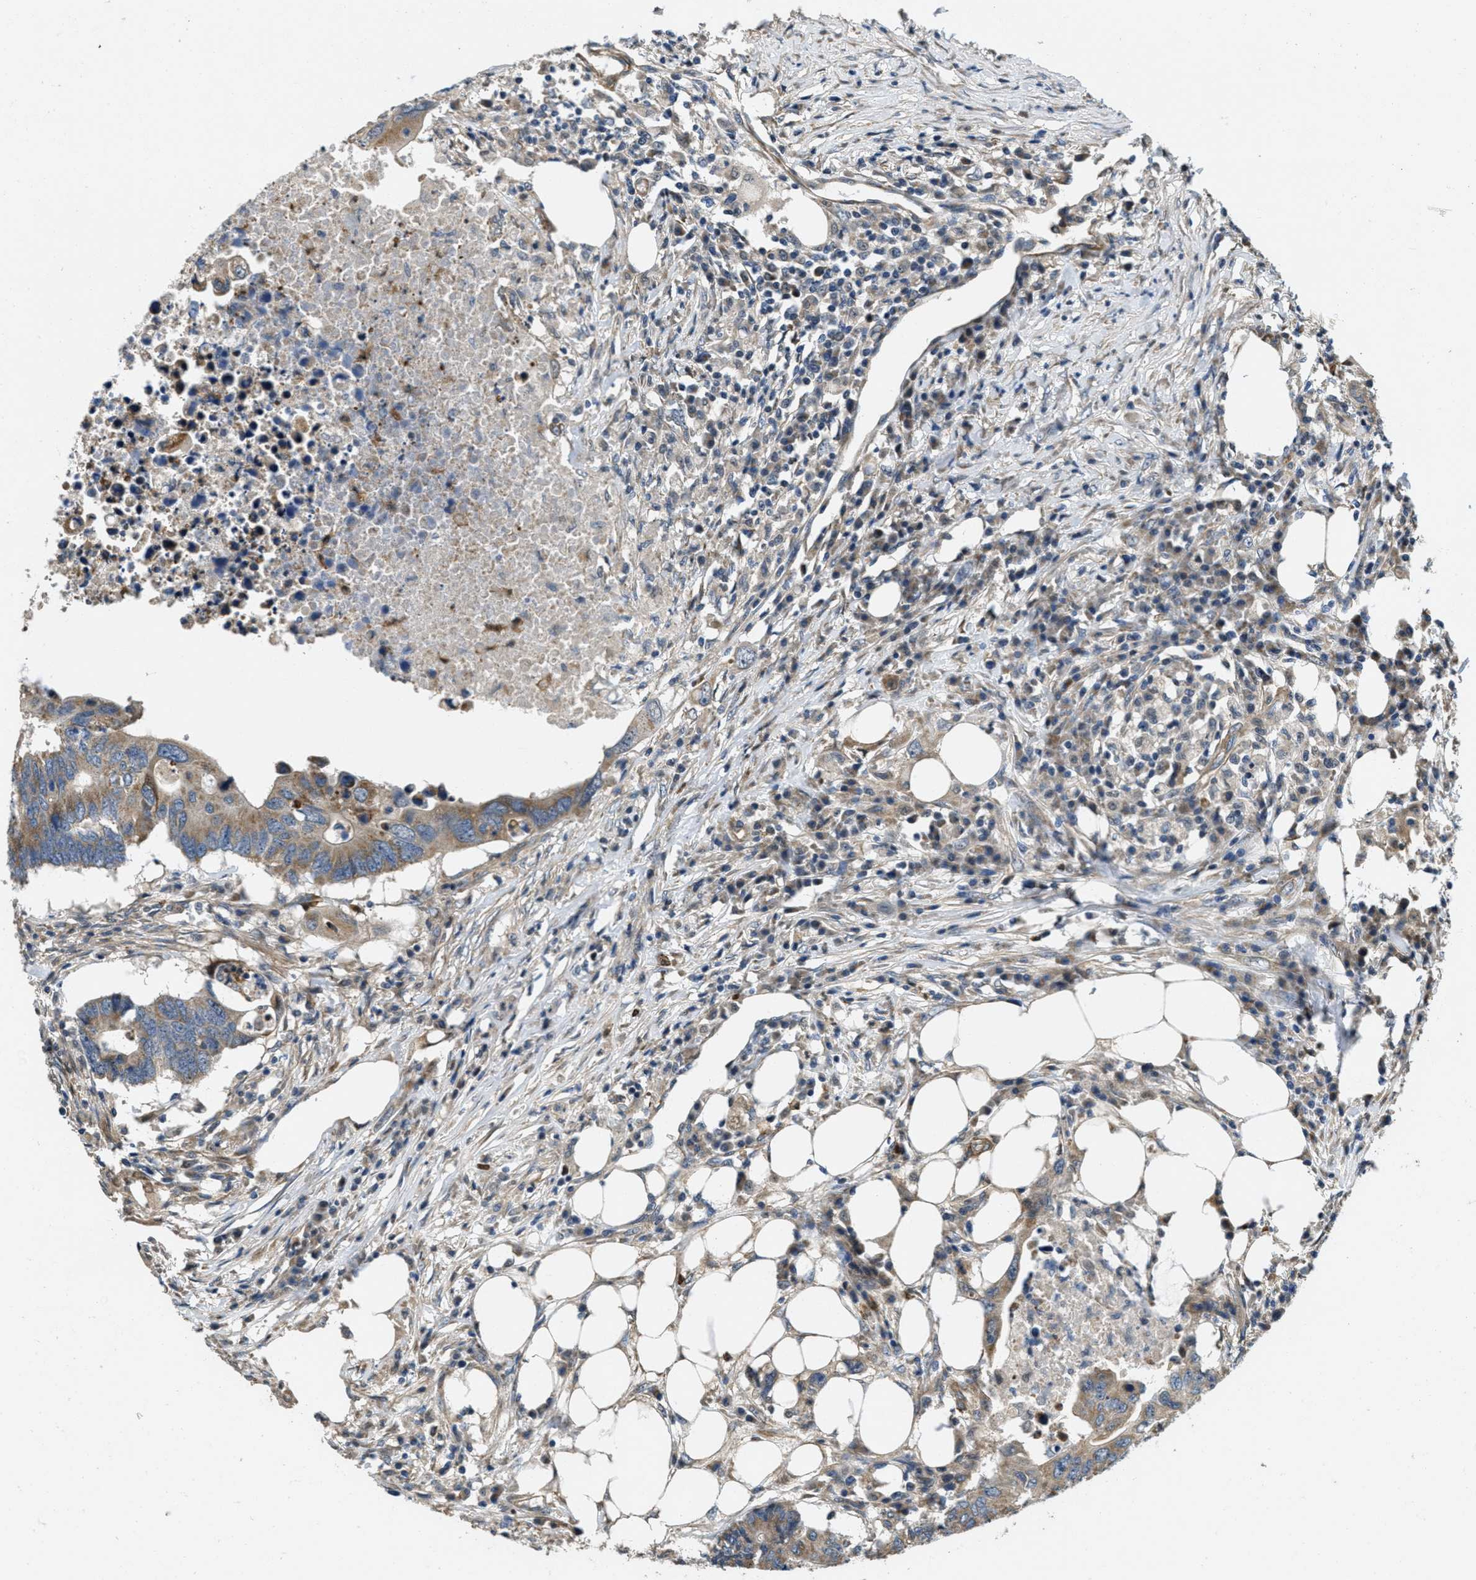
{"staining": {"intensity": "moderate", "quantity": ">75%", "location": "cytoplasmic/membranous"}, "tissue": "colorectal cancer", "cell_type": "Tumor cells", "image_type": "cancer", "snomed": [{"axis": "morphology", "description": "Adenocarcinoma, NOS"}, {"axis": "topography", "description": "Colon"}], "caption": "Tumor cells show medium levels of moderate cytoplasmic/membranous positivity in about >75% of cells in adenocarcinoma (colorectal).", "gene": "TOMM70", "patient": {"sex": "male", "age": 71}}